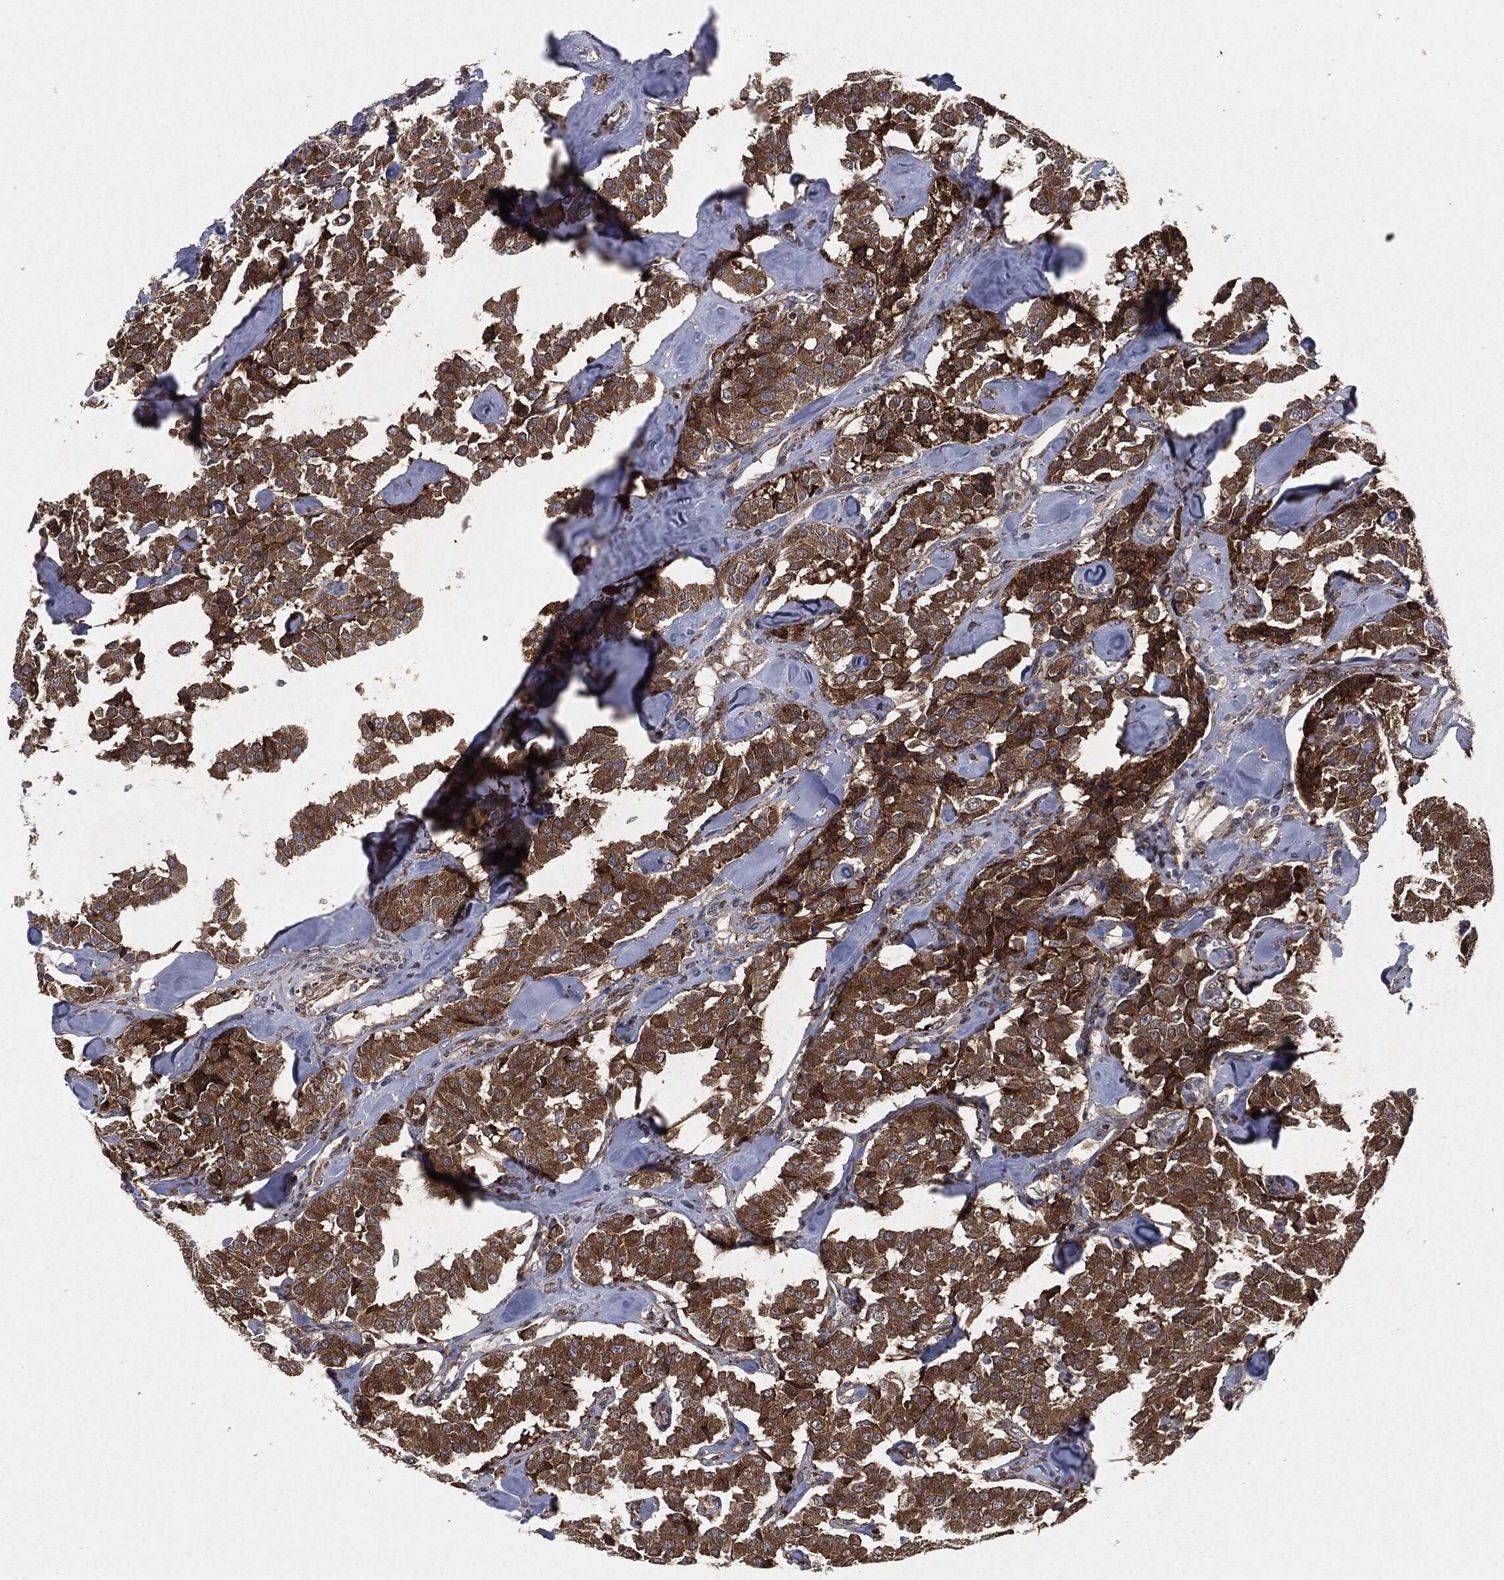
{"staining": {"intensity": "strong", "quantity": "25%-75%", "location": "cytoplasmic/membranous"}, "tissue": "carcinoid", "cell_type": "Tumor cells", "image_type": "cancer", "snomed": [{"axis": "morphology", "description": "Carcinoid, malignant, NOS"}, {"axis": "topography", "description": "Pancreas"}], "caption": "Immunohistochemistry (IHC) (DAB) staining of human carcinoid (malignant) demonstrates strong cytoplasmic/membranous protein staining in about 25%-75% of tumor cells.", "gene": "RAF1", "patient": {"sex": "male", "age": 41}}